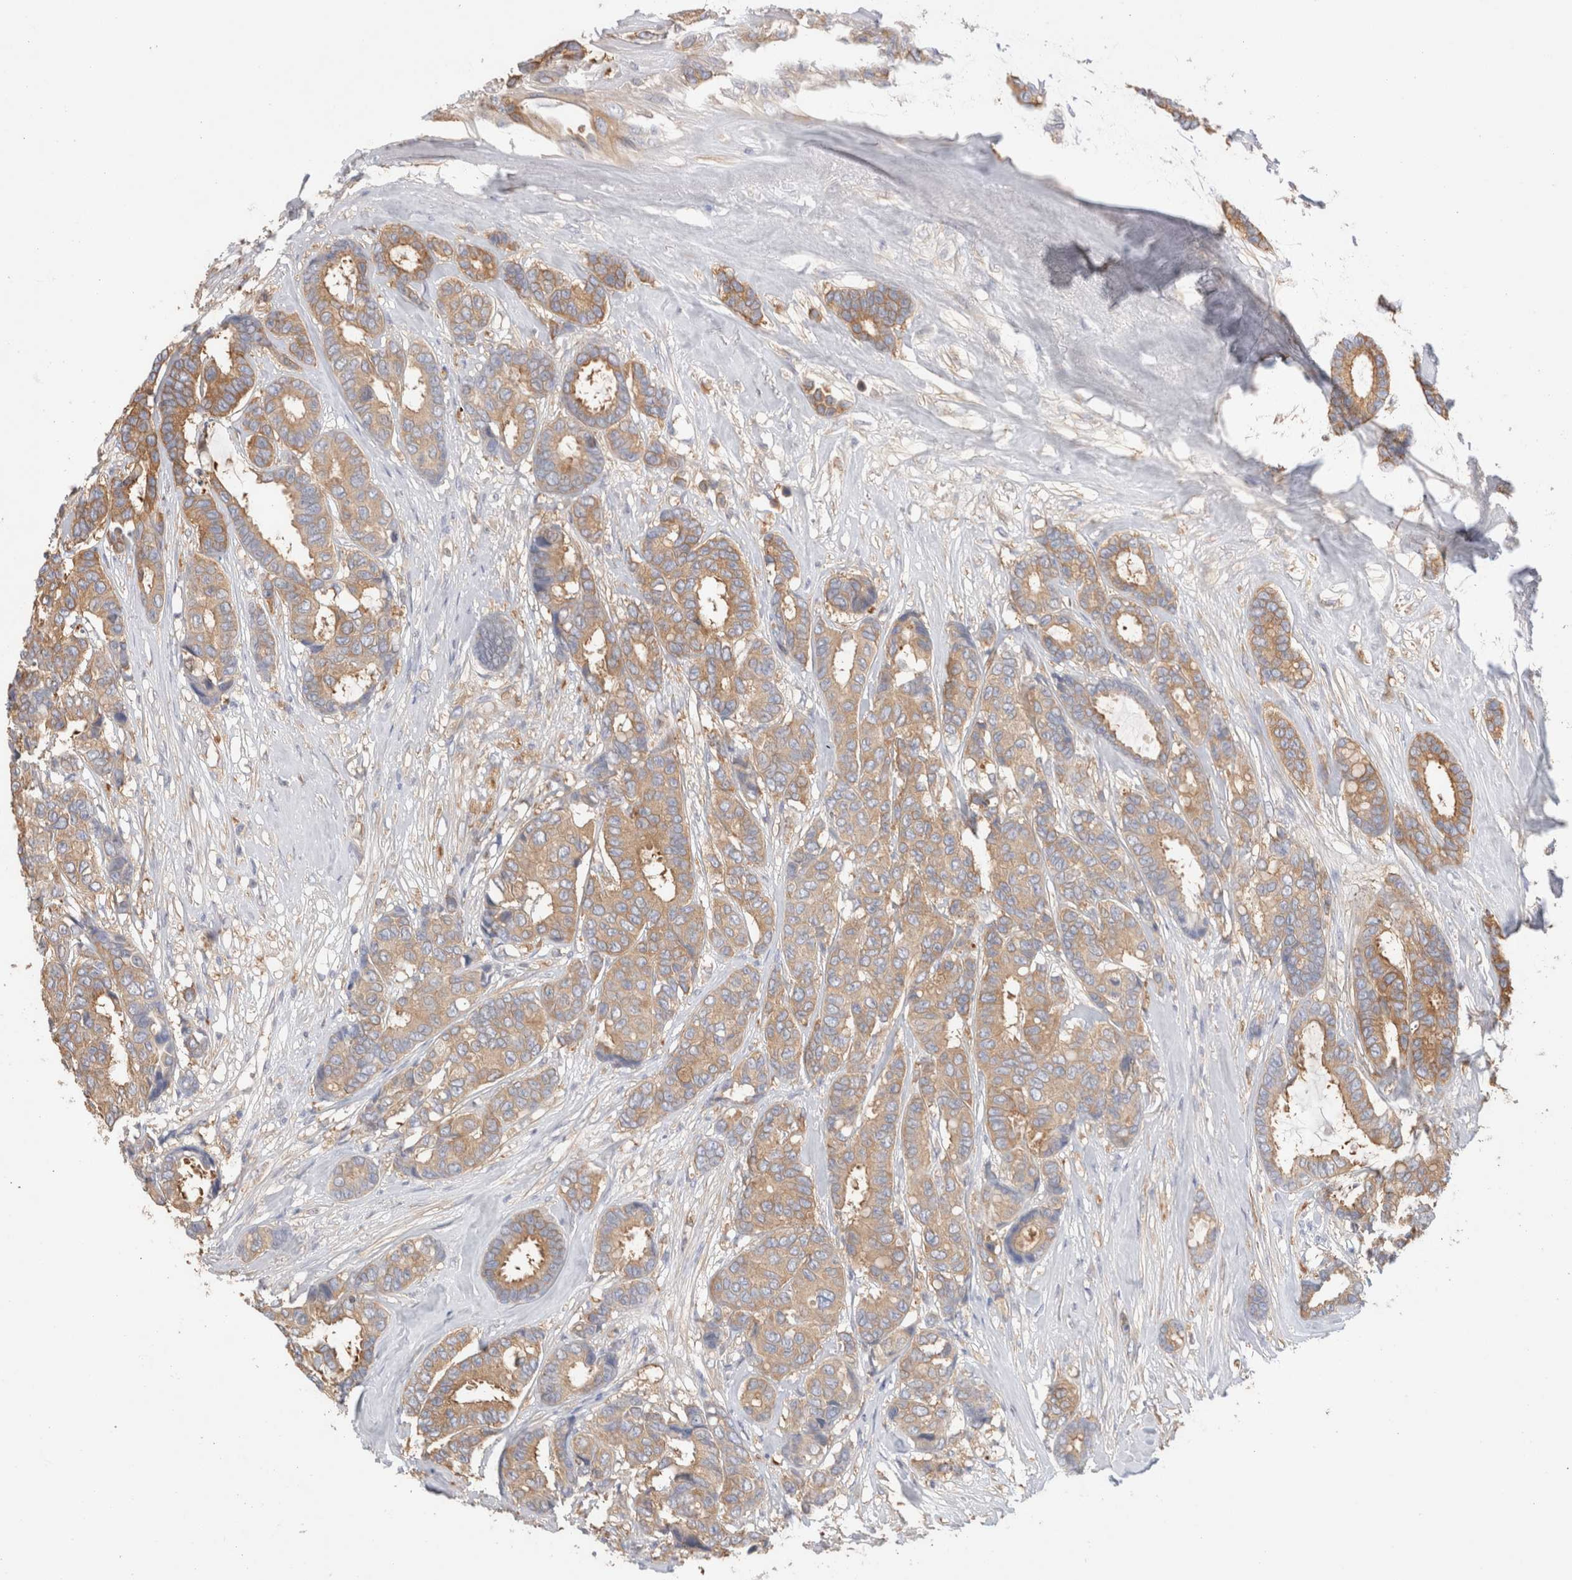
{"staining": {"intensity": "weak", "quantity": ">75%", "location": "cytoplasmic/membranous"}, "tissue": "breast cancer", "cell_type": "Tumor cells", "image_type": "cancer", "snomed": [{"axis": "morphology", "description": "Duct carcinoma"}, {"axis": "topography", "description": "Breast"}], "caption": "Protein analysis of breast cancer (intraductal carcinoma) tissue reveals weak cytoplasmic/membranous expression in approximately >75% of tumor cells. Immunohistochemistry stains the protein of interest in brown and the nuclei are stained blue.", "gene": "CAPN2", "patient": {"sex": "female", "age": 87}}